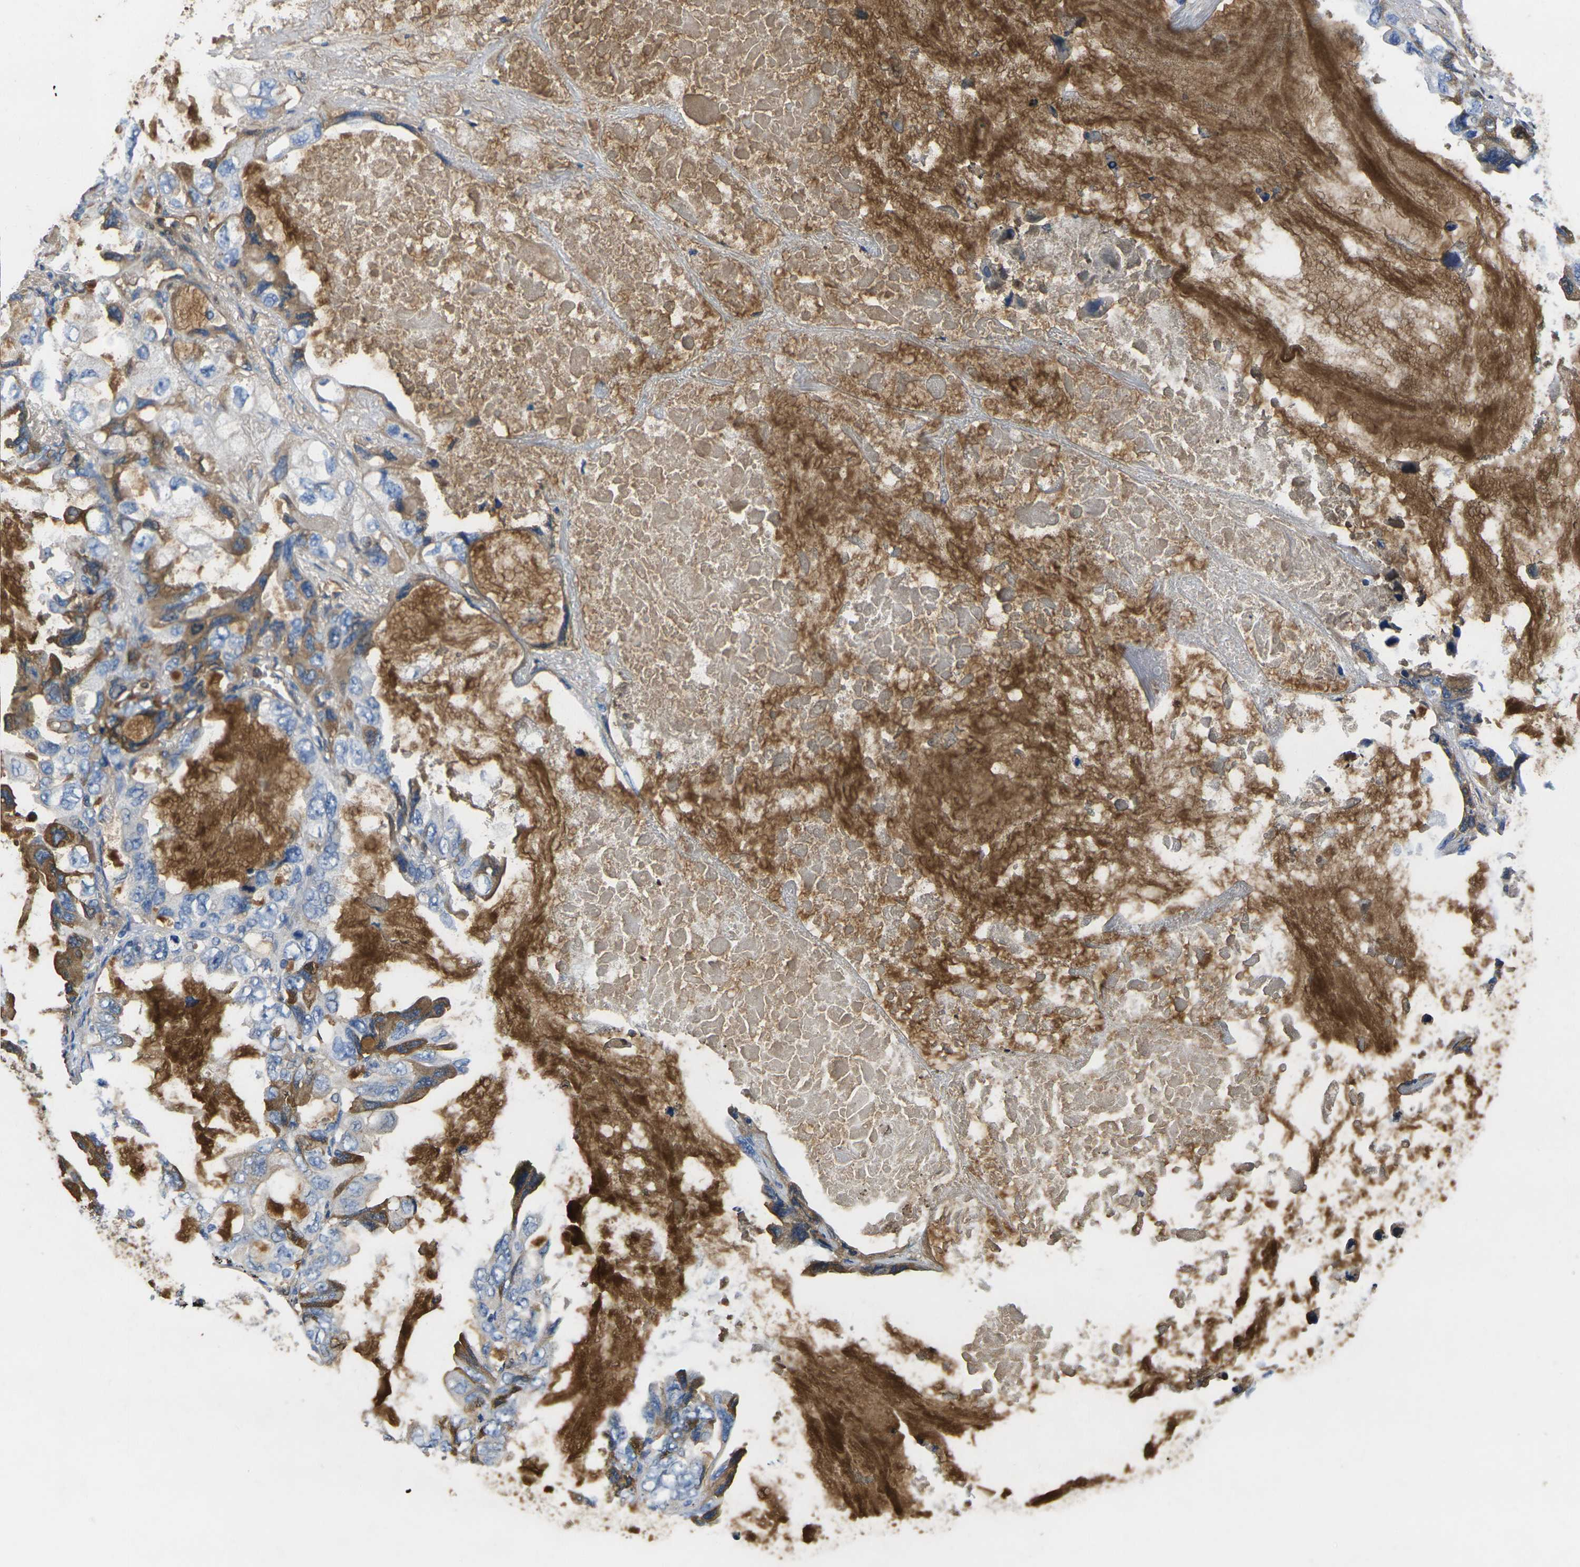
{"staining": {"intensity": "moderate", "quantity": "25%-75%", "location": "cytoplasmic/membranous"}, "tissue": "lung cancer", "cell_type": "Tumor cells", "image_type": "cancer", "snomed": [{"axis": "morphology", "description": "Squamous cell carcinoma, NOS"}, {"axis": "topography", "description": "Lung"}], "caption": "A brown stain highlights moderate cytoplasmic/membranous staining of a protein in squamous cell carcinoma (lung) tumor cells.", "gene": "GREM2", "patient": {"sex": "female", "age": 73}}